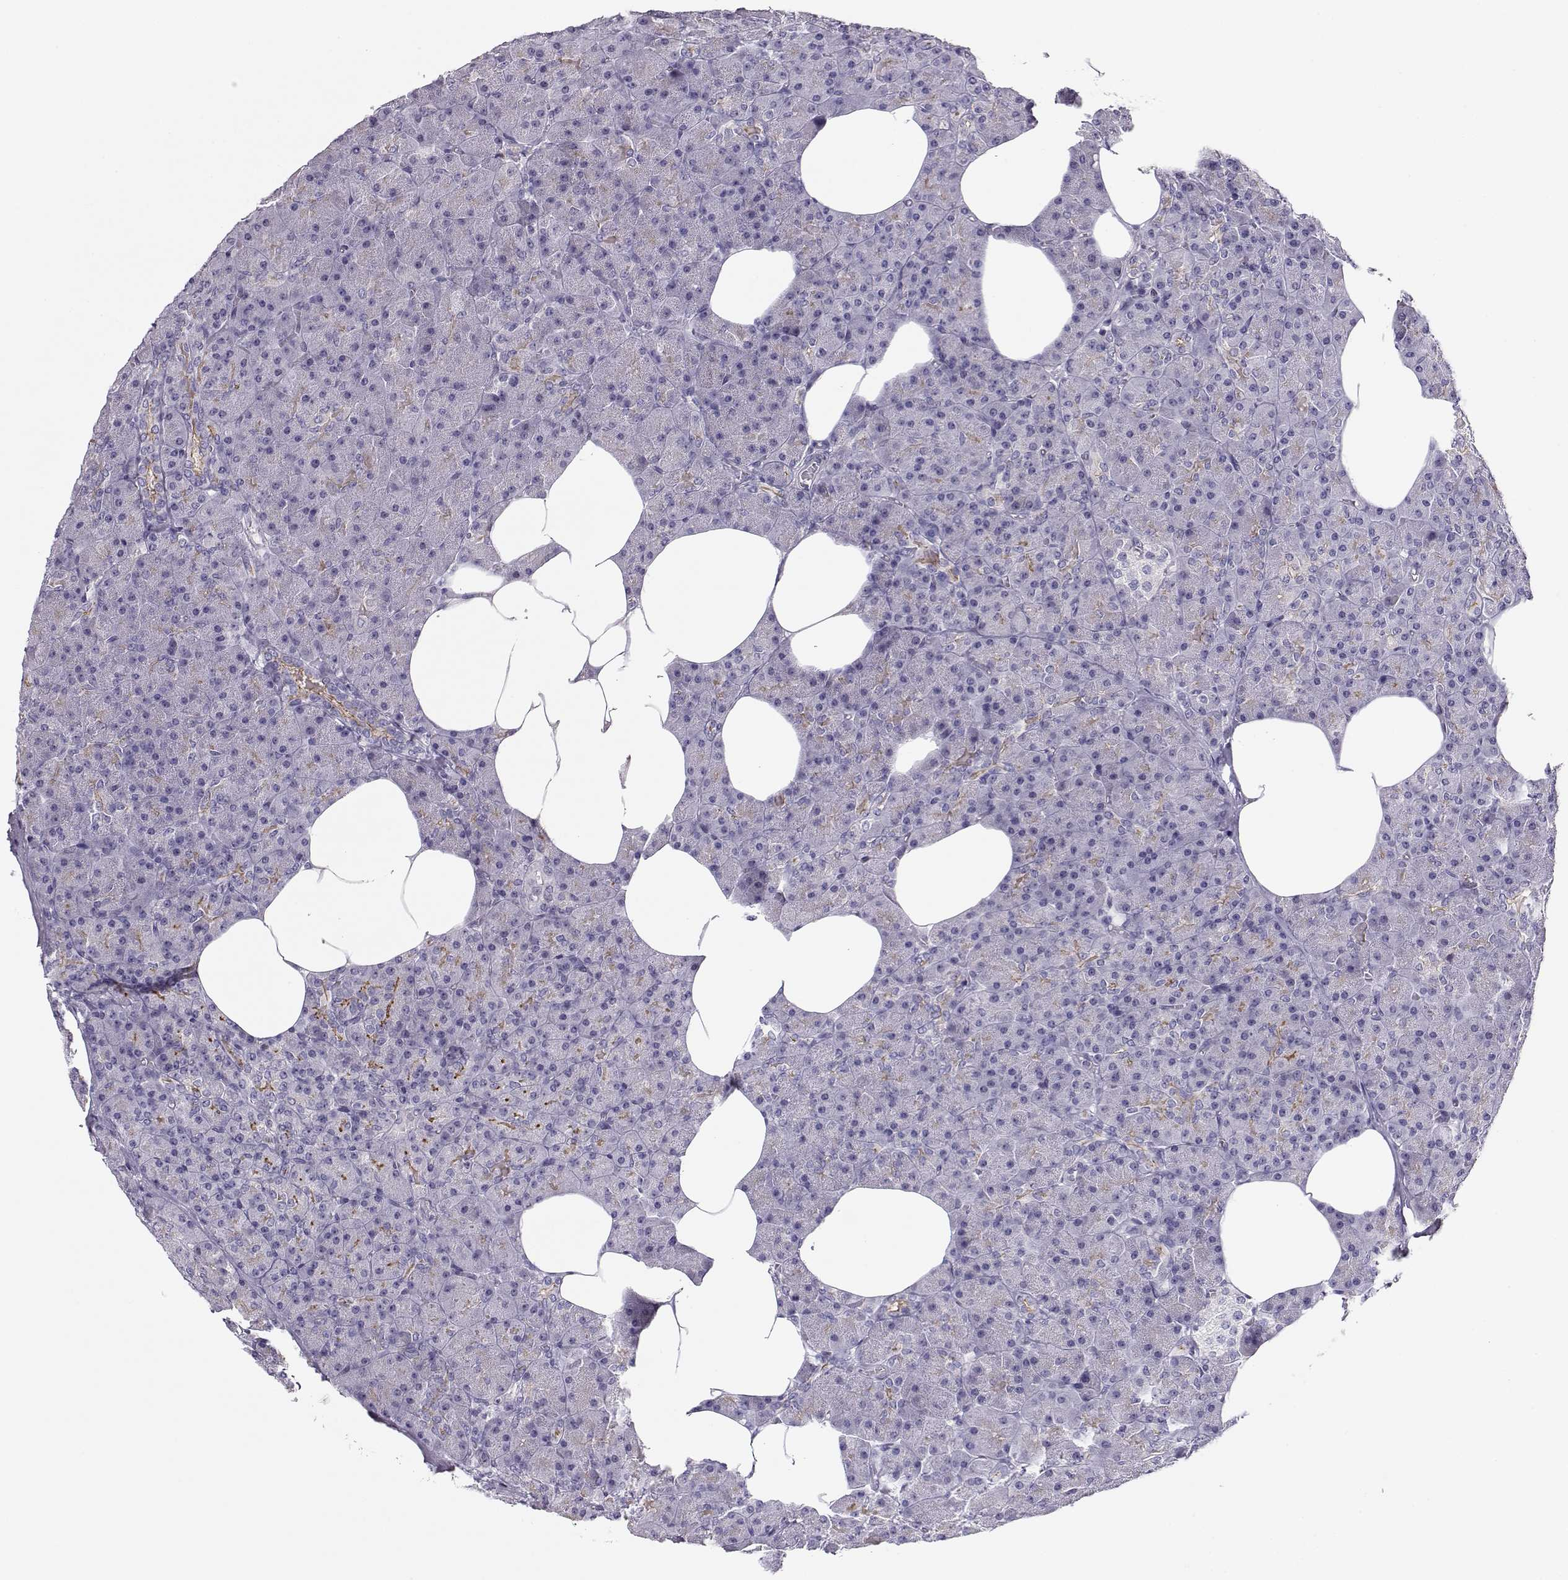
{"staining": {"intensity": "weak", "quantity": "25%-75%", "location": "cytoplasmic/membranous"}, "tissue": "pancreas", "cell_type": "Exocrine glandular cells", "image_type": "normal", "snomed": [{"axis": "morphology", "description": "Normal tissue, NOS"}, {"axis": "topography", "description": "Pancreas"}], "caption": "This is an image of immunohistochemistry staining of unremarkable pancreas, which shows weak staining in the cytoplasmic/membranous of exocrine glandular cells.", "gene": "CRX", "patient": {"sex": "female", "age": 45}}